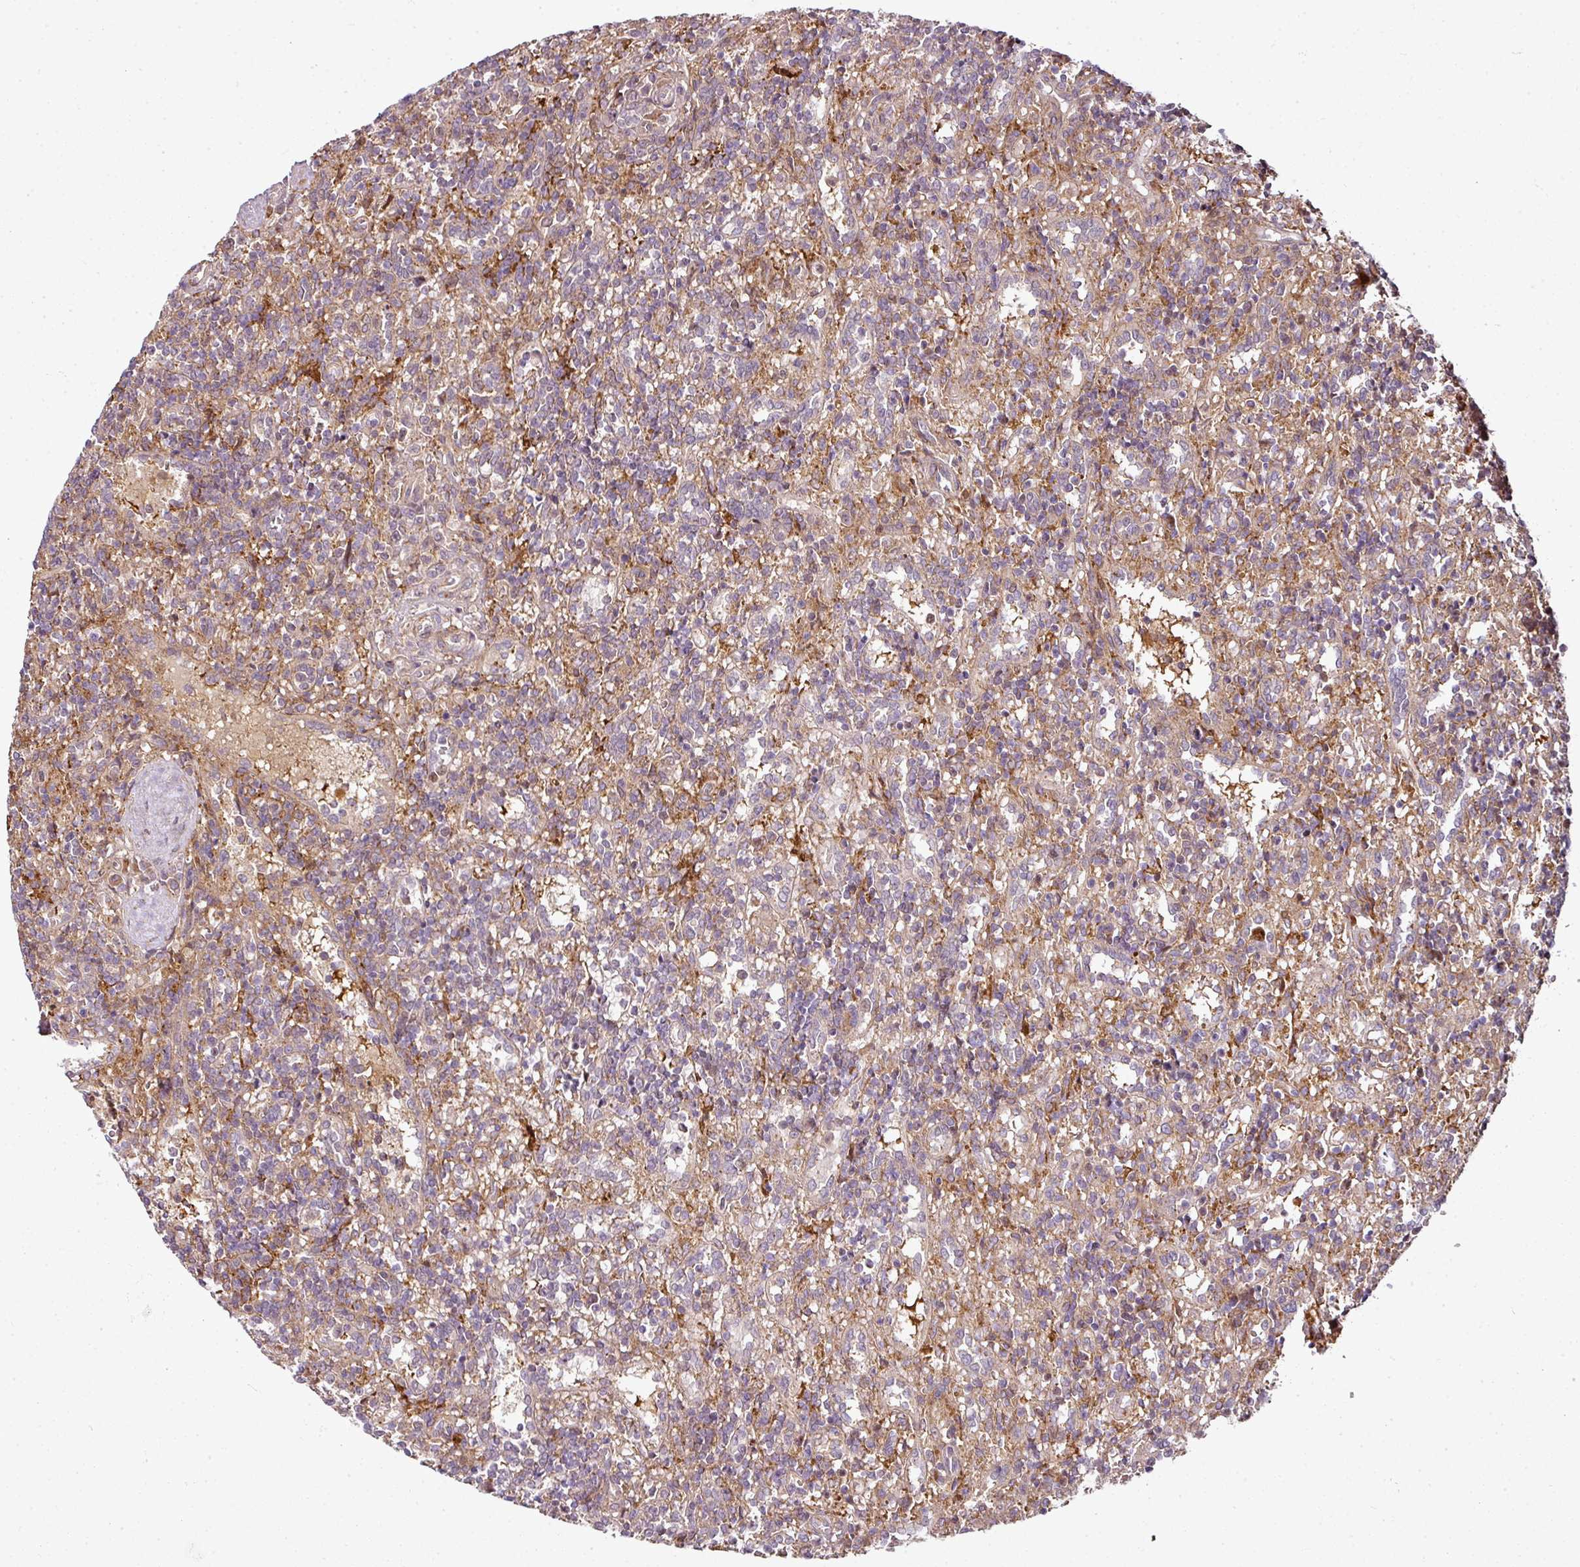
{"staining": {"intensity": "weak", "quantity": ">75%", "location": "cytoplasmic/membranous"}, "tissue": "lymphoma", "cell_type": "Tumor cells", "image_type": "cancer", "snomed": [{"axis": "morphology", "description": "Malignant lymphoma, non-Hodgkin's type, Low grade"}, {"axis": "topography", "description": "Spleen"}], "caption": "Low-grade malignant lymphoma, non-Hodgkin's type was stained to show a protein in brown. There is low levels of weak cytoplasmic/membranous positivity in approximately >75% of tumor cells.", "gene": "ATAT1", "patient": {"sex": "male", "age": 67}}